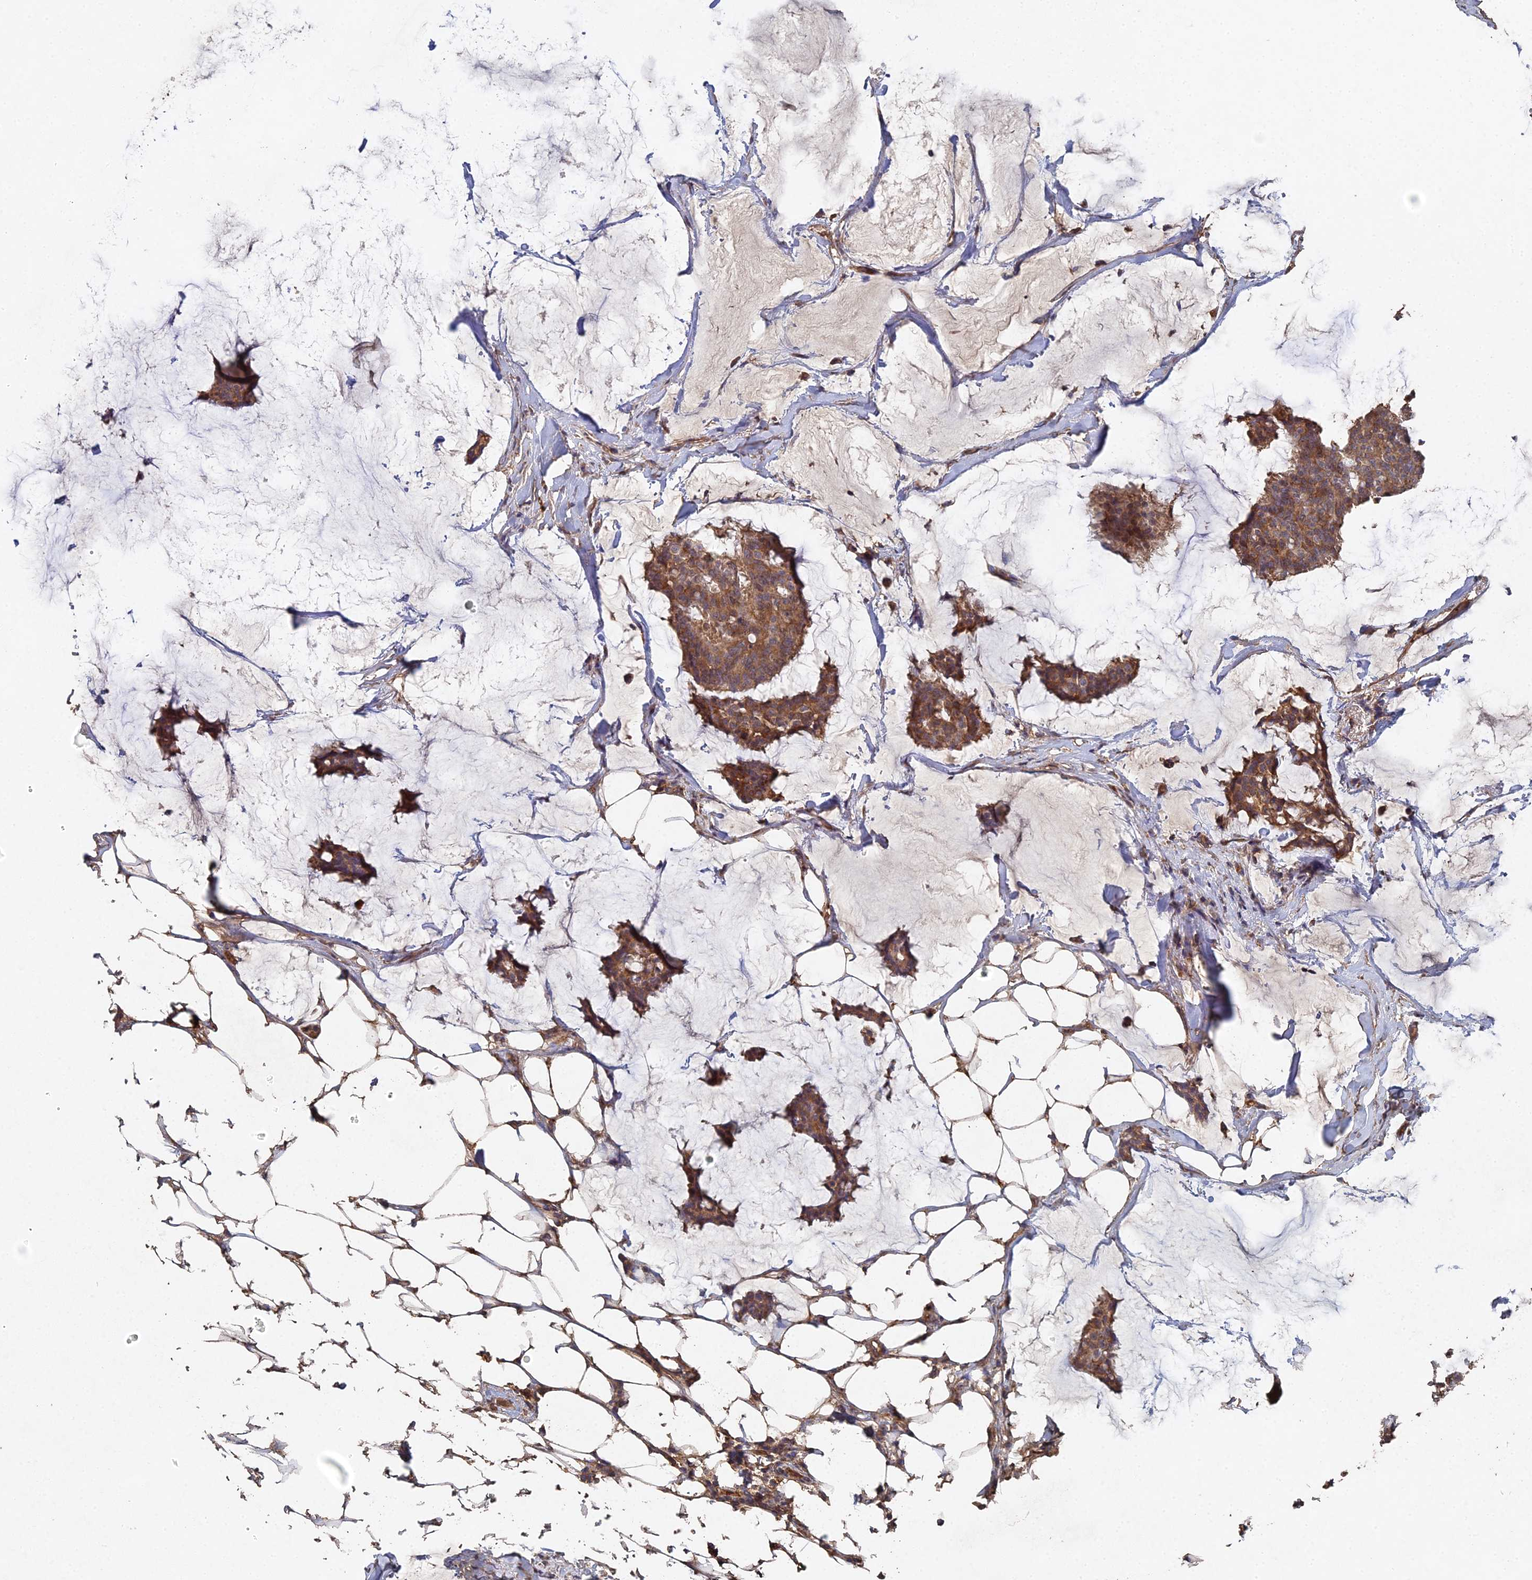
{"staining": {"intensity": "moderate", "quantity": ">75%", "location": "cytoplasmic/membranous"}, "tissue": "breast cancer", "cell_type": "Tumor cells", "image_type": "cancer", "snomed": [{"axis": "morphology", "description": "Duct carcinoma"}, {"axis": "topography", "description": "Breast"}], "caption": "Breast cancer (infiltrating ductal carcinoma) stained with a protein marker displays moderate staining in tumor cells.", "gene": "SPANXN4", "patient": {"sex": "female", "age": 93}}